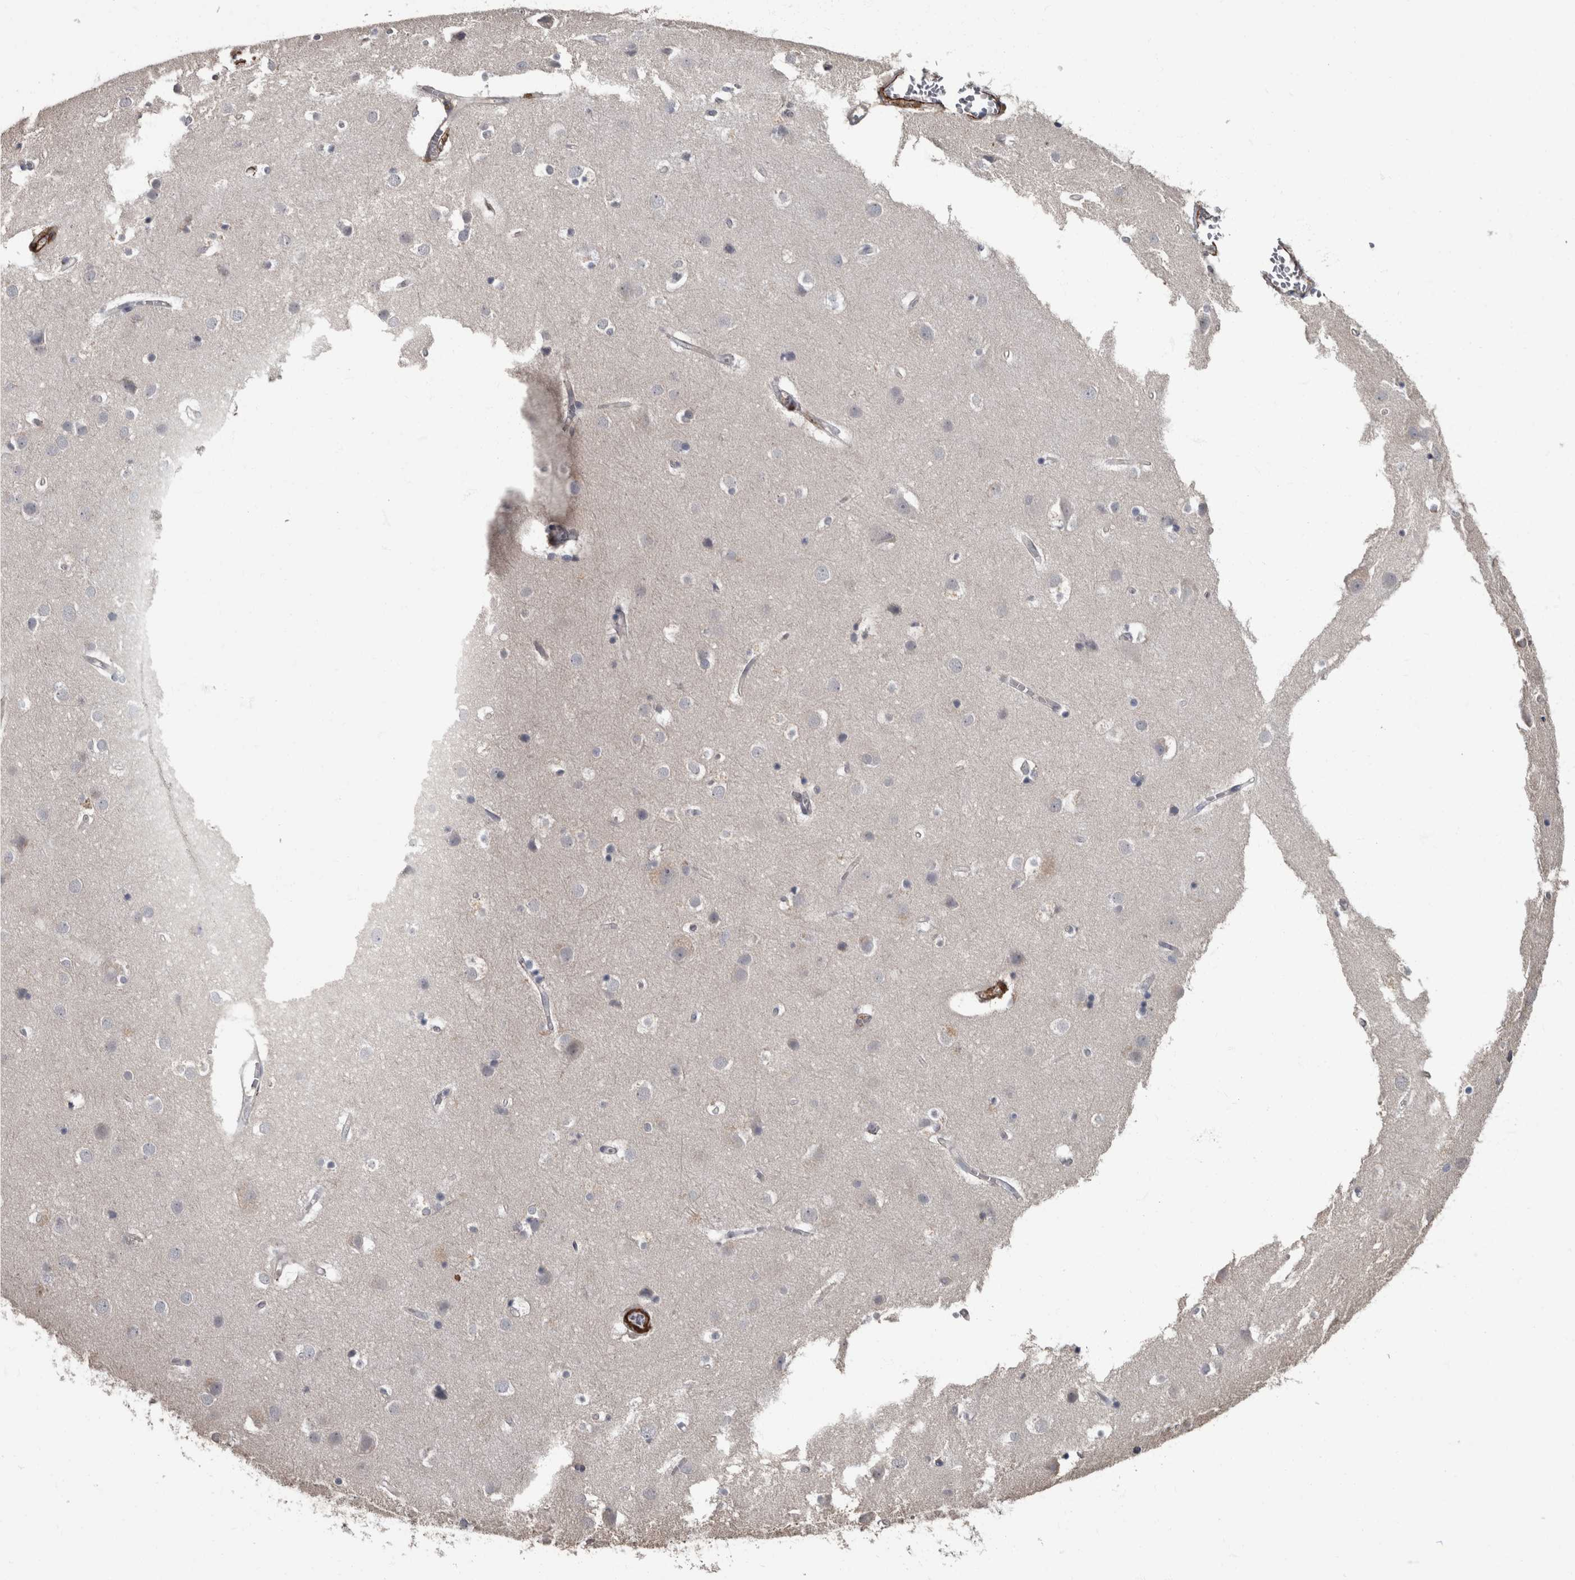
{"staining": {"intensity": "negative", "quantity": "none", "location": "none"}, "tissue": "cerebral cortex", "cell_type": "Endothelial cells", "image_type": "normal", "snomed": [{"axis": "morphology", "description": "Normal tissue, NOS"}, {"axis": "topography", "description": "Cerebral cortex"}], "caption": "Cerebral cortex stained for a protein using immunohistochemistry (IHC) reveals no positivity endothelial cells.", "gene": "MASTL", "patient": {"sex": "male", "age": 54}}